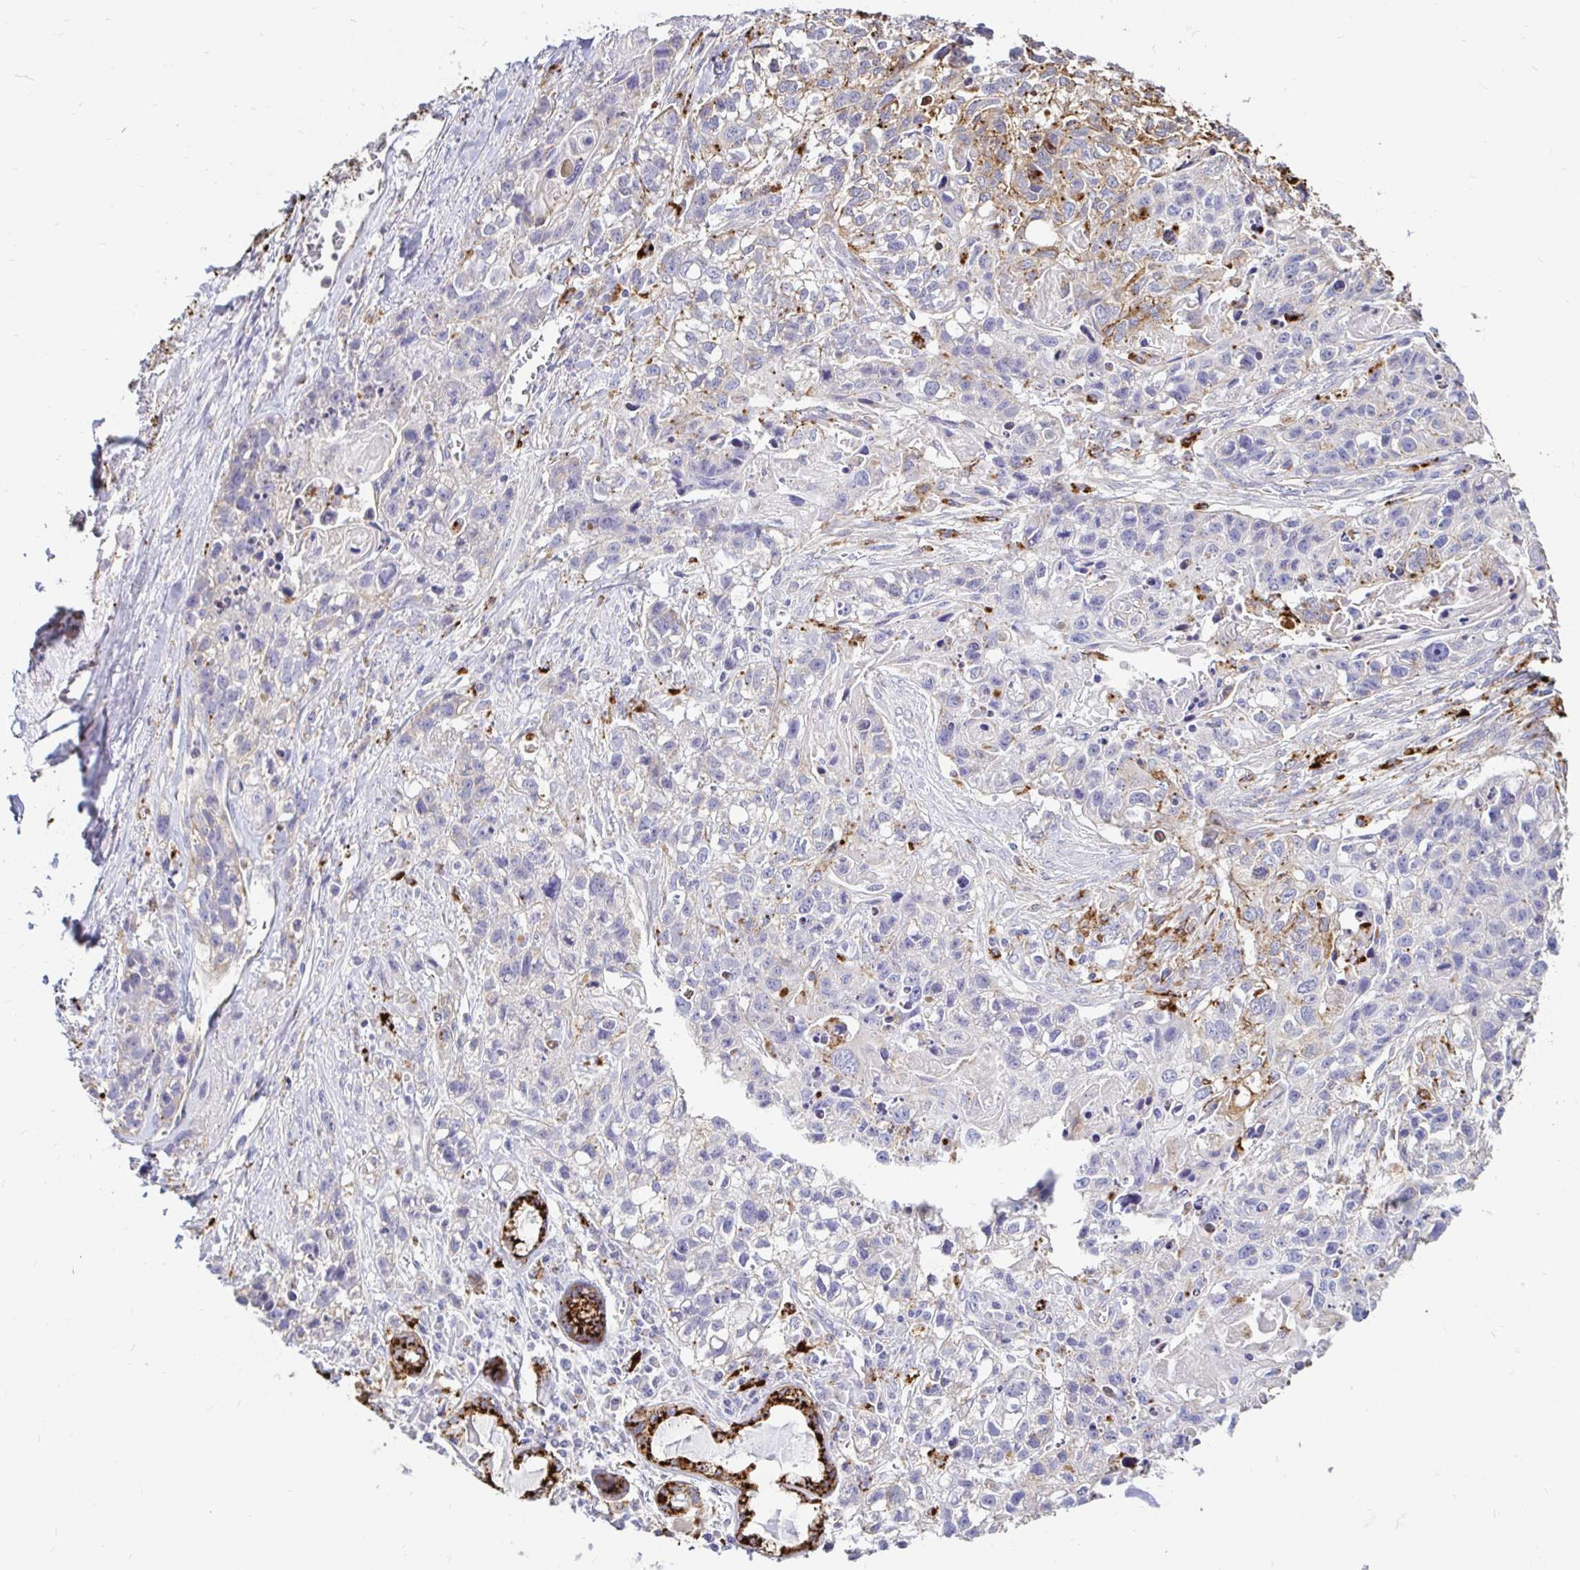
{"staining": {"intensity": "weak", "quantity": "<25%", "location": "cytoplasmic/membranous"}, "tissue": "lung cancer", "cell_type": "Tumor cells", "image_type": "cancer", "snomed": [{"axis": "morphology", "description": "Squamous cell carcinoma, NOS"}, {"axis": "topography", "description": "Lung"}], "caption": "High magnification brightfield microscopy of lung squamous cell carcinoma stained with DAB (brown) and counterstained with hematoxylin (blue): tumor cells show no significant staining.", "gene": "FUCA1", "patient": {"sex": "male", "age": 74}}